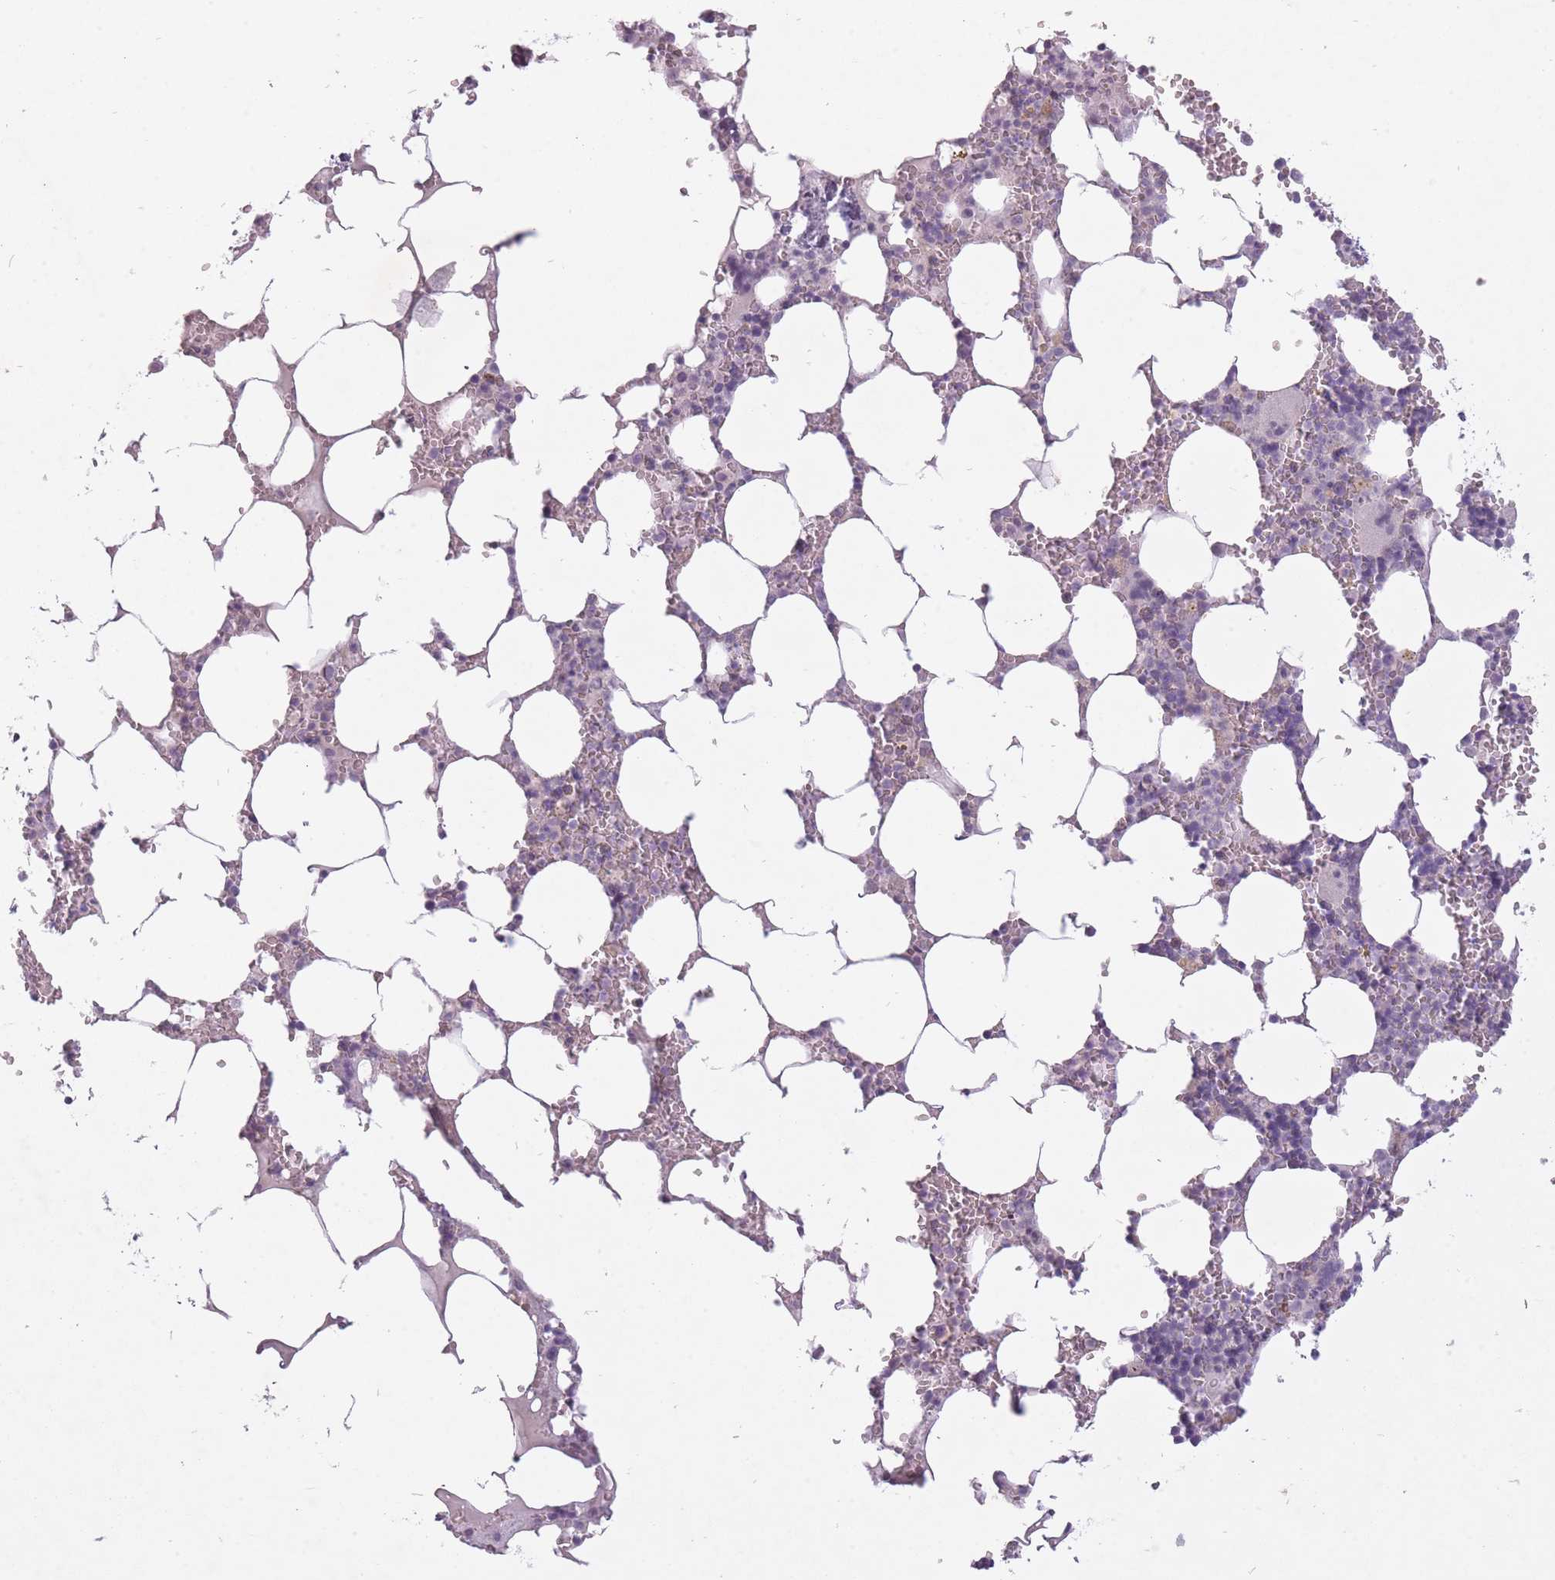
{"staining": {"intensity": "negative", "quantity": "none", "location": "none"}, "tissue": "bone marrow", "cell_type": "Hematopoietic cells", "image_type": "normal", "snomed": [{"axis": "morphology", "description": "Normal tissue, NOS"}, {"axis": "topography", "description": "Bone marrow"}], "caption": "DAB (3,3'-diaminobenzidine) immunohistochemical staining of normal human bone marrow shows no significant staining in hematopoietic cells.", "gene": "FAM43B", "patient": {"sex": "male", "age": 54}}